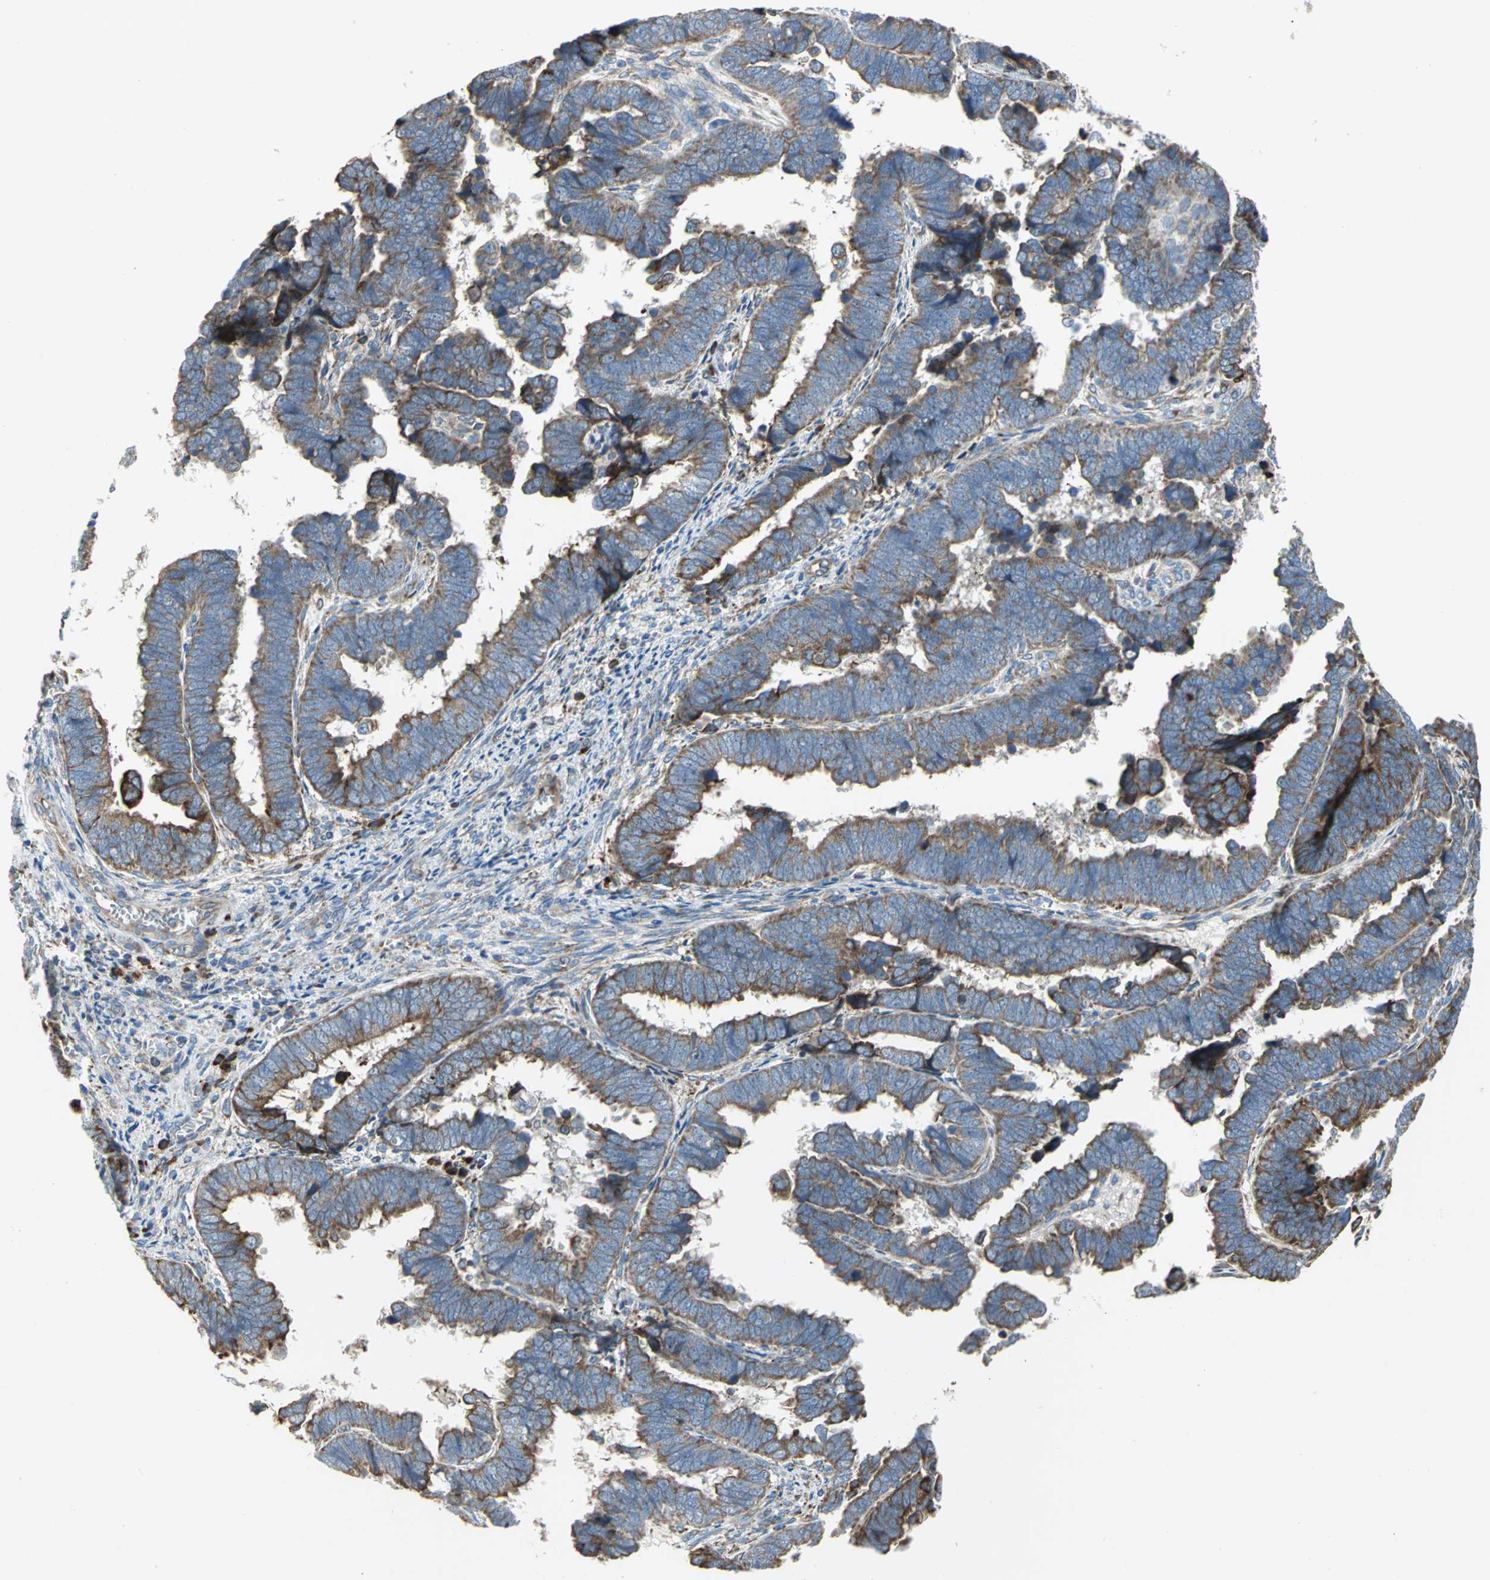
{"staining": {"intensity": "strong", "quantity": ">75%", "location": "cytoplasmic/membranous"}, "tissue": "endometrial cancer", "cell_type": "Tumor cells", "image_type": "cancer", "snomed": [{"axis": "morphology", "description": "Adenocarcinoma, NOS"}, {"axis": "topography", "description": "Endometrium"}], "caption": "Strong cytoplasmic/membranous expression for a protein is identified in approximately >75% of tumor cells of endometrial cancer (adenocarcinoma) using immunohistochemistry (IHC).", "gene": "TULP4", "patient": {"sex": "female", "age": 75}}